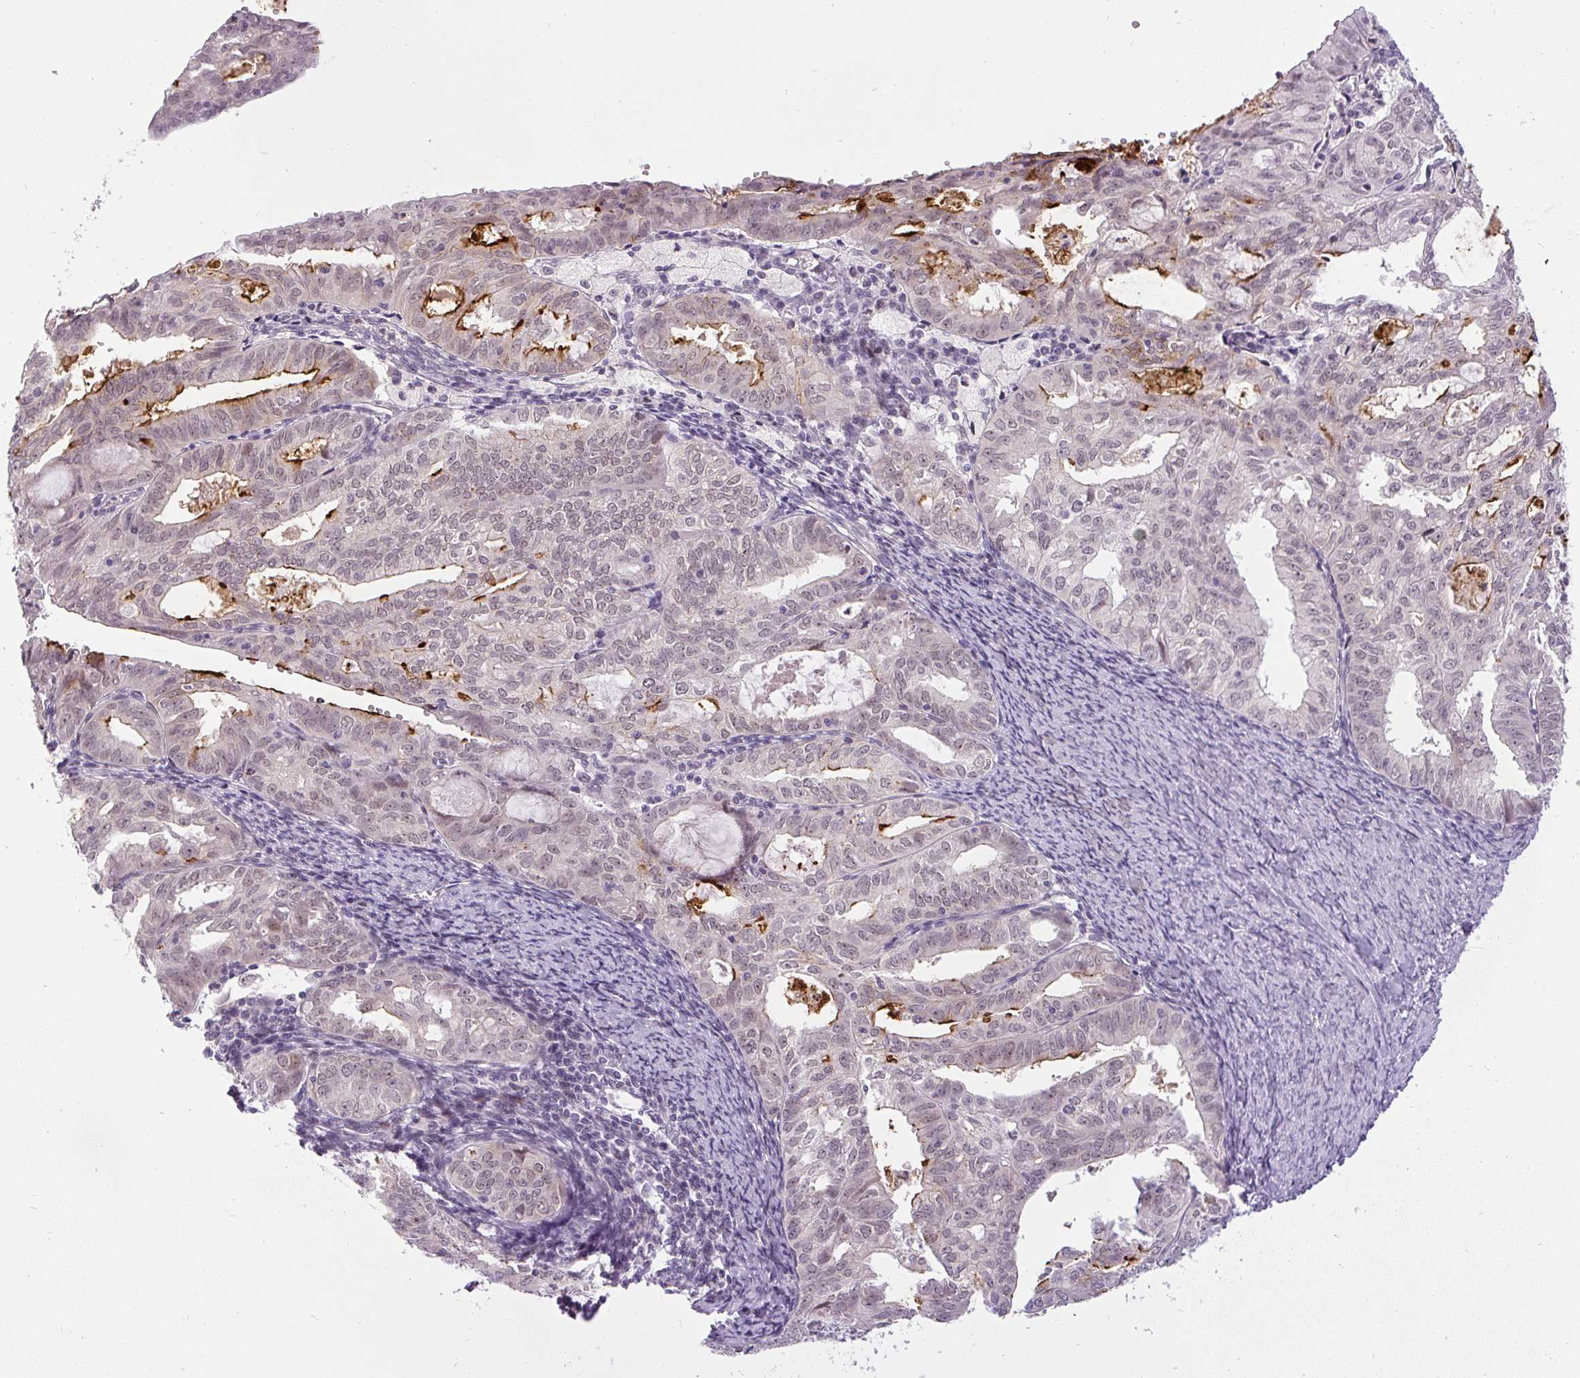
{"staining": {"intensity": "moderate", "quantity": "<25%", "location": "cytoplasmic/membranous,nuclear"}, "tissue": "endometrial cancer", "cell_type": "Tumor cells", "image_type": "cancer", "snomed": [{"axis": "morphology", "description": "Adenocarcinoma, NOS"}, {"axis": "topography", "description": "Endometrium"}], "caption": "IHC micrograph of endometrial cancer (adenocarcinoma) stained for a protein (brown), which shows low levels of moderate cytoplasmic/membranous and nuclear positivity in approximately <25% of tumor cells.", "gene": "FAM117B", "patient": {"sex": "female", "age": 70}}